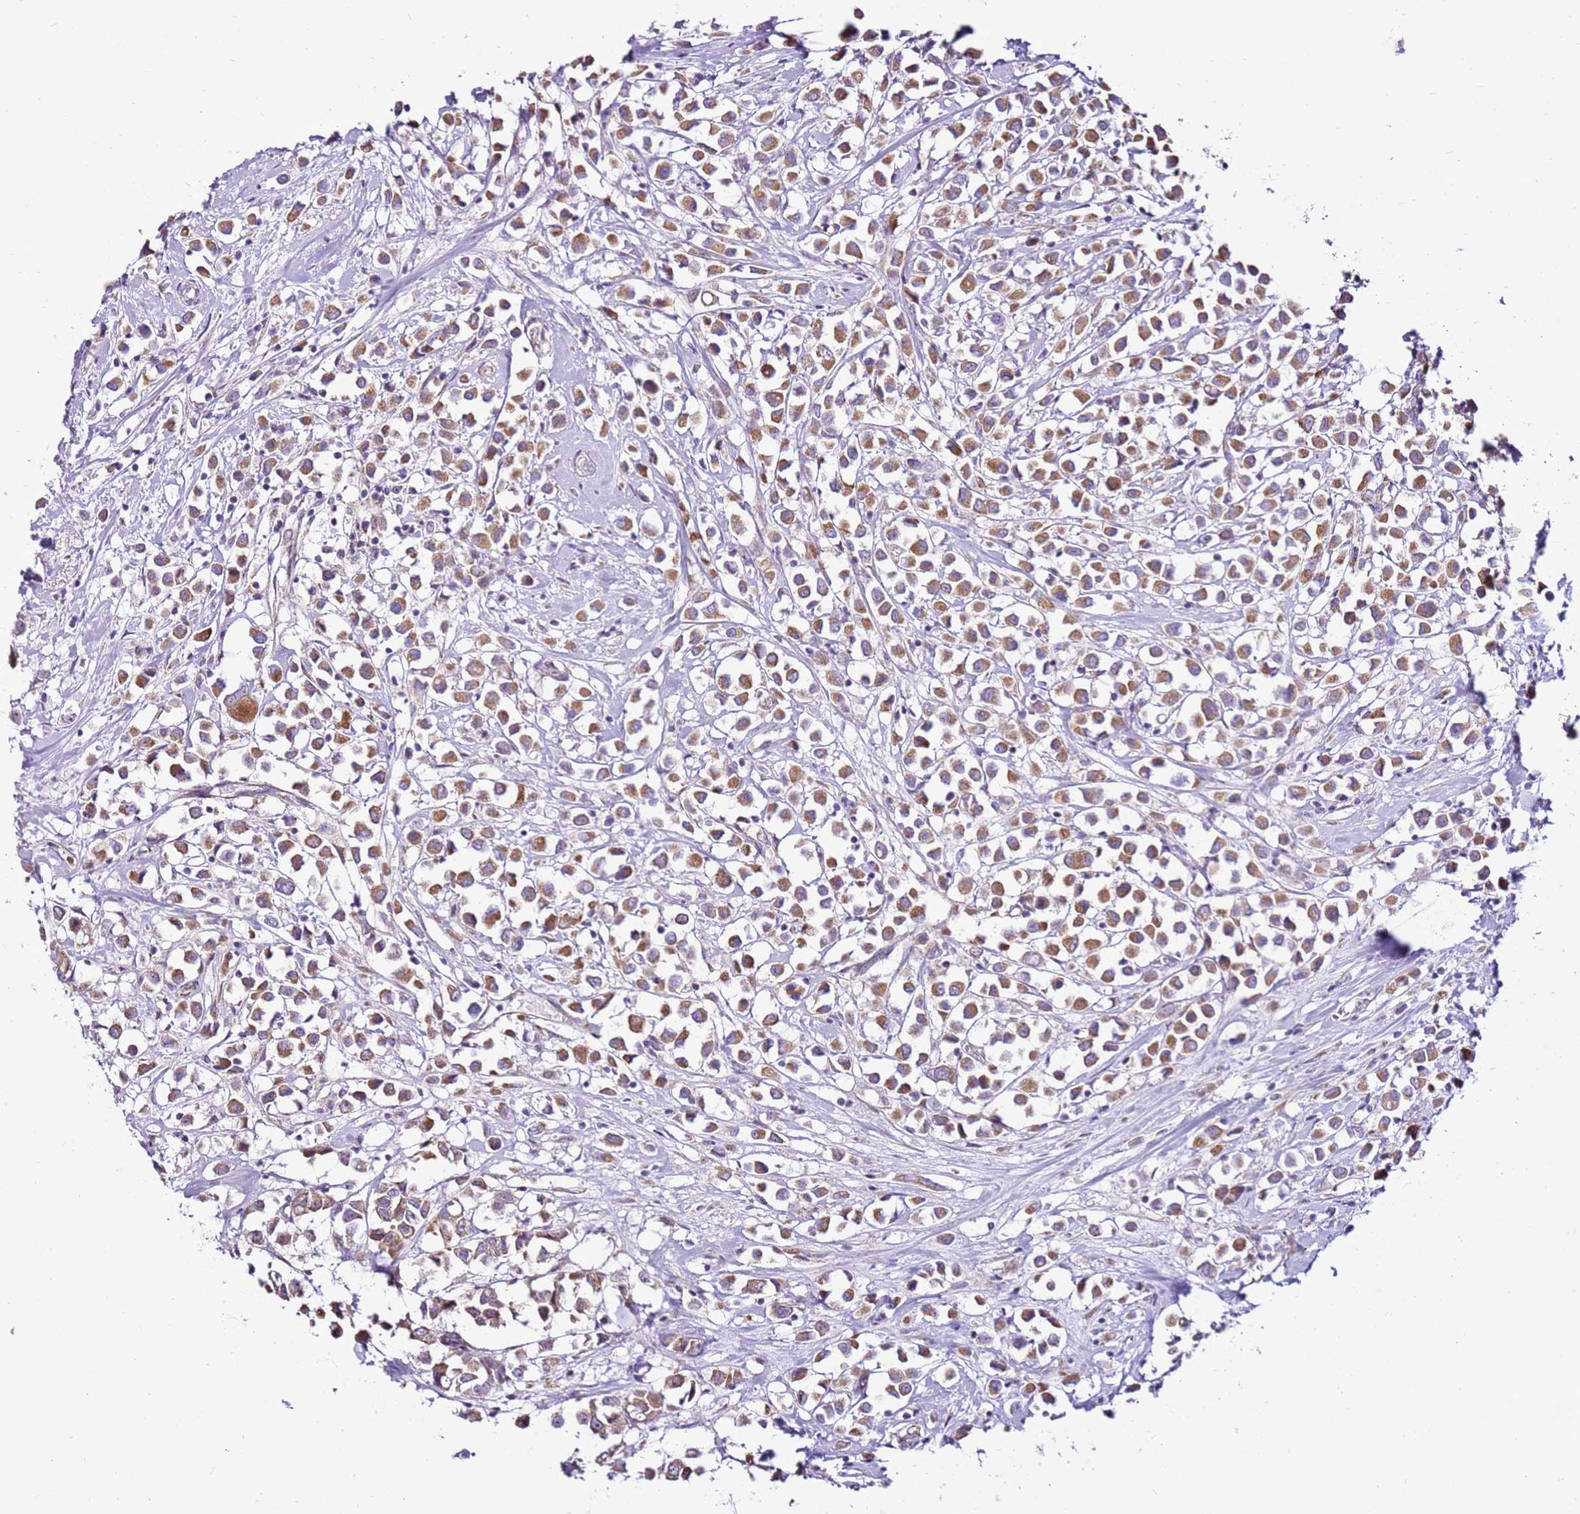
{"staining": {"intensity": "moderate", "quantity": ">75%", "location": "cytoplasmic/membranous"}, "tissue": "breast cancer", "cell_type": "Tumor cells", "image_type": "cancer", "snomed": [{"axis": "morphology", "description": "Duct carcinoma"}, {"axis": "topography", "description": "Breast"}], "caption": "IHC micrograph of infiltrating ductal carcinoma (breast) stained for a protein (brown), which reveals medium levels of moderate cytoplasmic/membranous positivity in approximately >75% of tumor cells.", "gene": "MRPL36", "patient": {"sex": "female", "age": 61}}